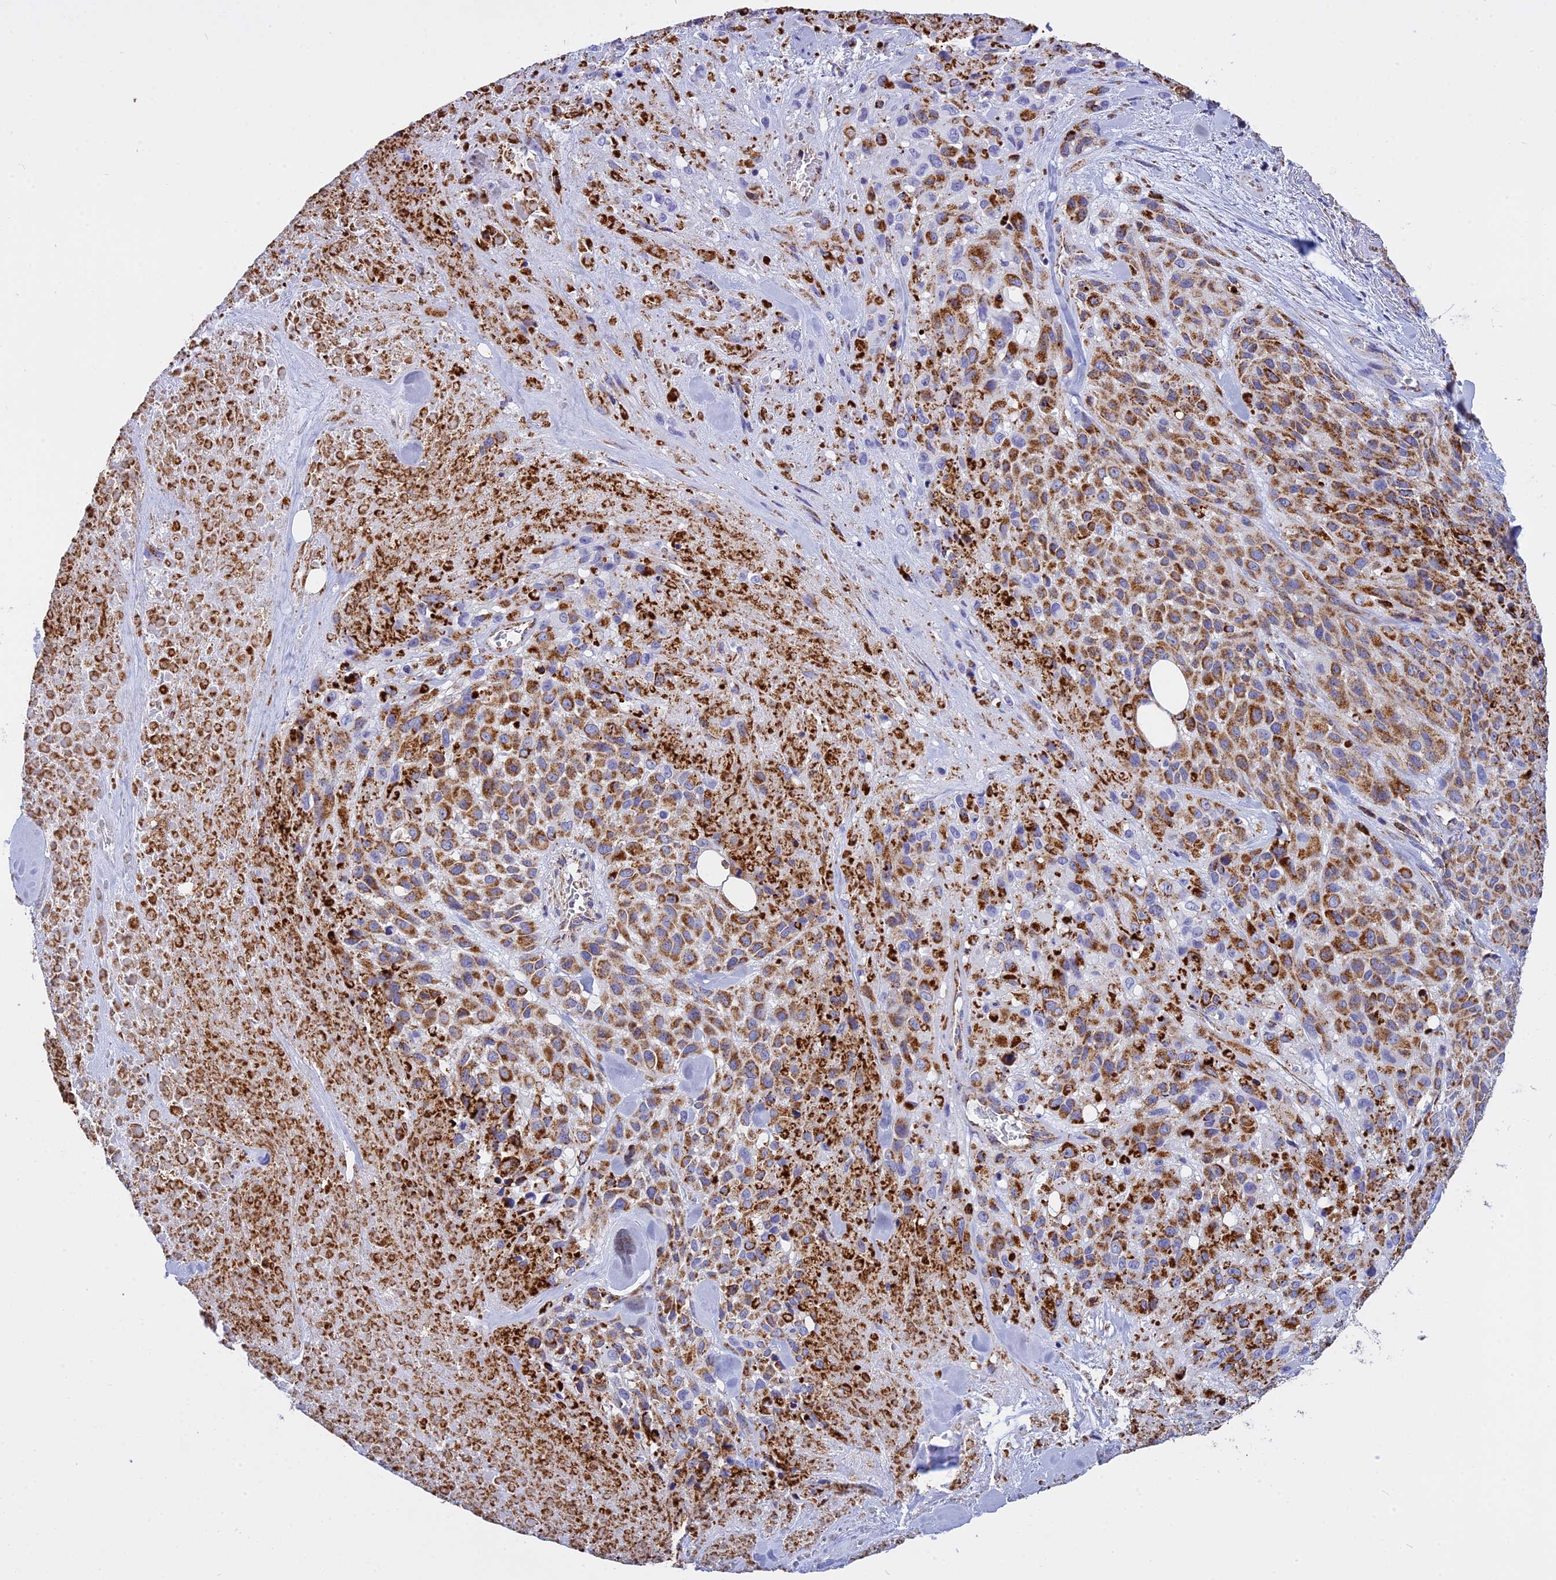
{"staining": {"intensity": "moderate", "quantity": ">75%", "location": "cytoplasmic/membranous"}, "tissue": "melanoma", "cell_type": "Tumor cells", "image_type": "cancer", "snomed": [{"axis": "morphology", "description": "Malignant melanoma, Metastatic site"}, {"axis": "topography", "description": "Skin"}], "caption": "Immunohistochemical staining of malignant melanoma (metastatic site) exhibits medium levels of moderate cytoplasmic/membranous protein staining in approximately >75% of tumor cells.", "gene": "VDAC2", "patient": {"sex": "female", "age": 81}}